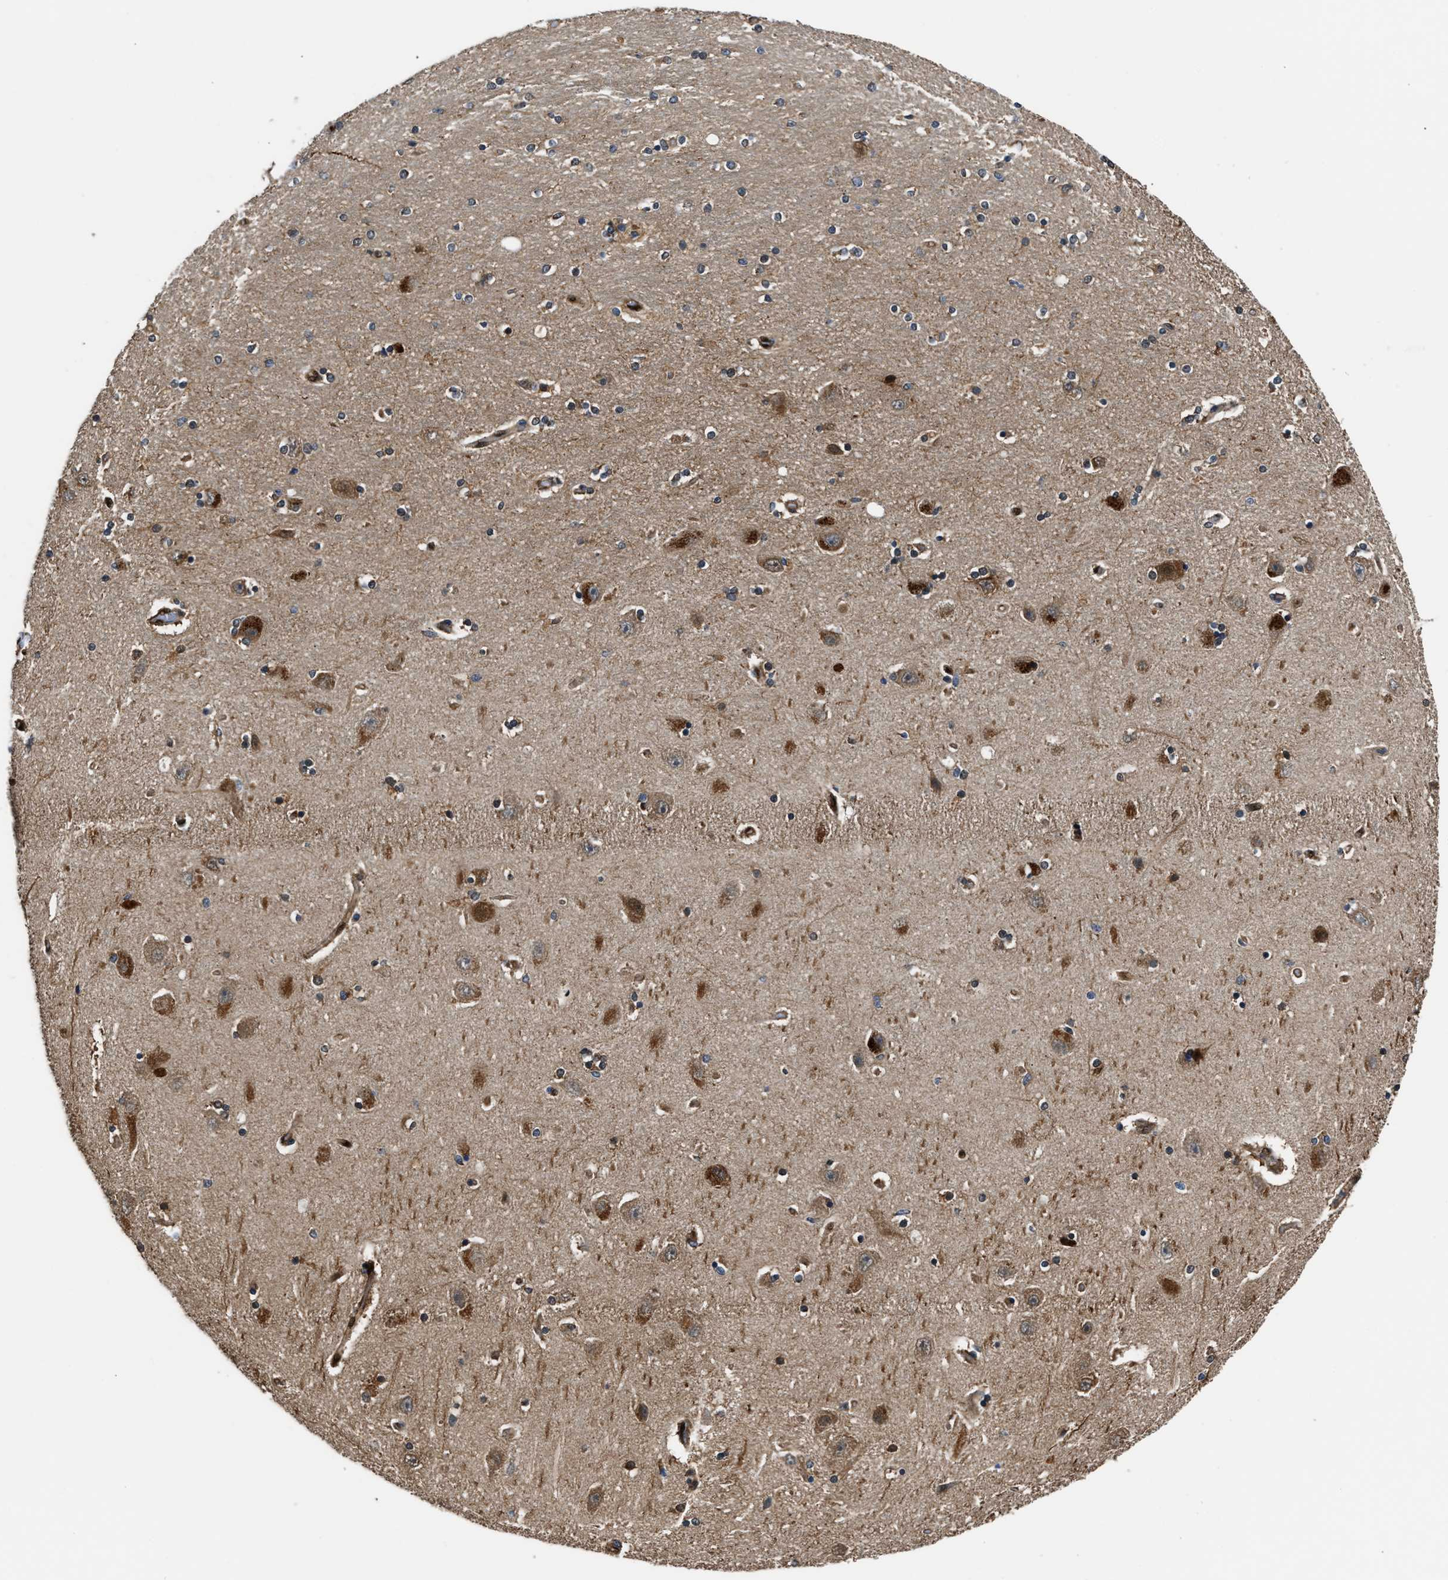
{"staining": {"intensity": "moderate", "quantity": "<25%", "location": "nuclear"}, "tissue": "hippocampus", "cell_type": "Glial cells", "image_type": "normal", "snomed": [{"axis": "morphology", "description": "Normal tissue, NOS"}, {"axis": "topography", "description": "Hippocampus"}], "caption": "Moderate nuclear expression for a protein is identified in about <25% of glial cells of benign hippocampus using immunohistochemistry (IHC).", "gene": "PPA1", "patient": {"sex": "female", "age": 54}}